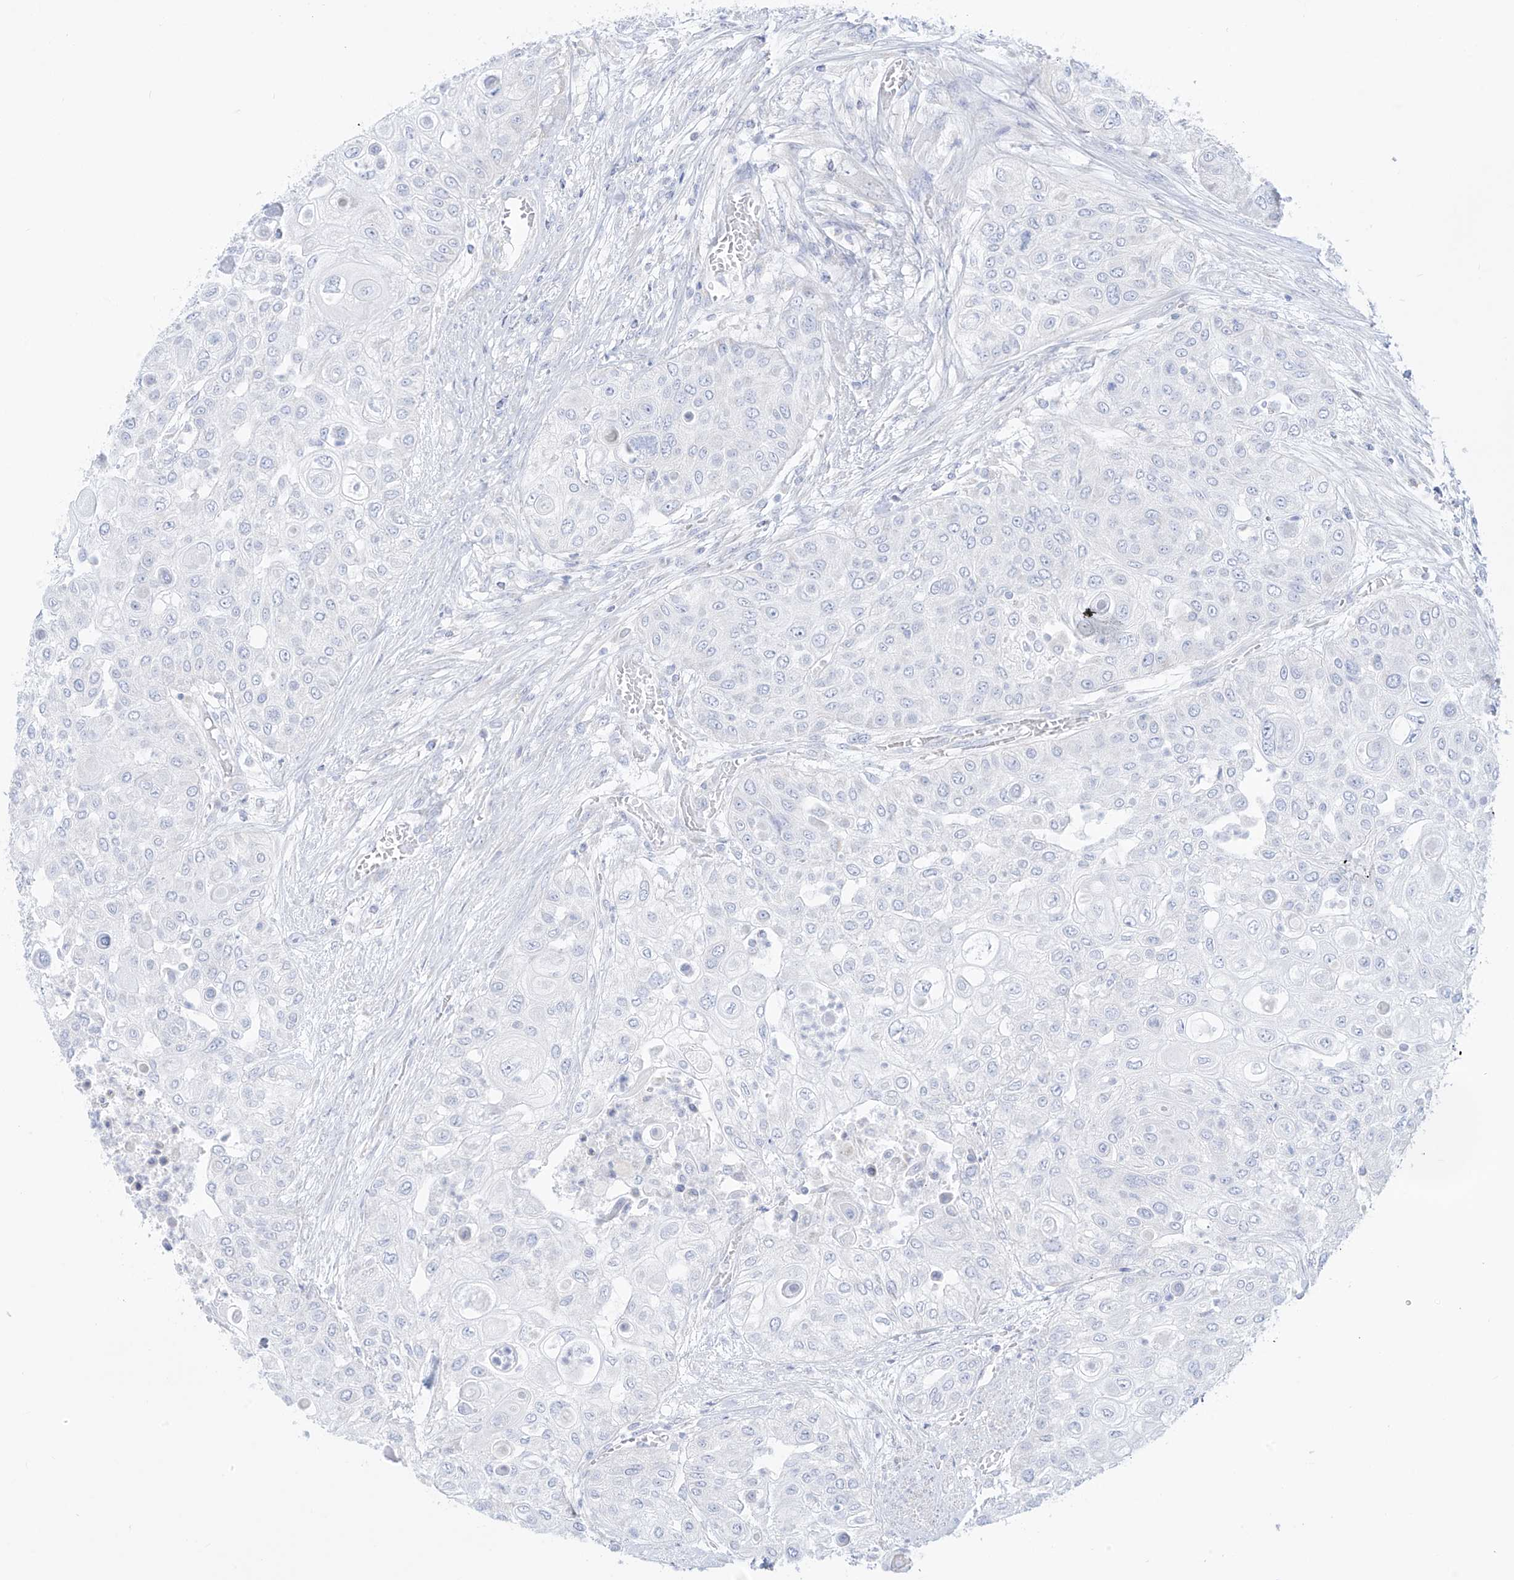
{"staining": {"intensity": "negative", "quantity": "none", "location": "none"}, "tissue": "urothelial cancer", "cell_type": "Tumor cells", "image_type": "cancer", "snomed": [{"axis": "morphology", "description": "Urothelial carcinoma, High grade"}, {"axis": "topography", "description": "Urinary bladder"}], "caption": "Protein analysis of urothelial cancer shows no significant expression in tumor cells.", "gene": "SLC26A3", "patient": {"sex": "female", "age": 79}}